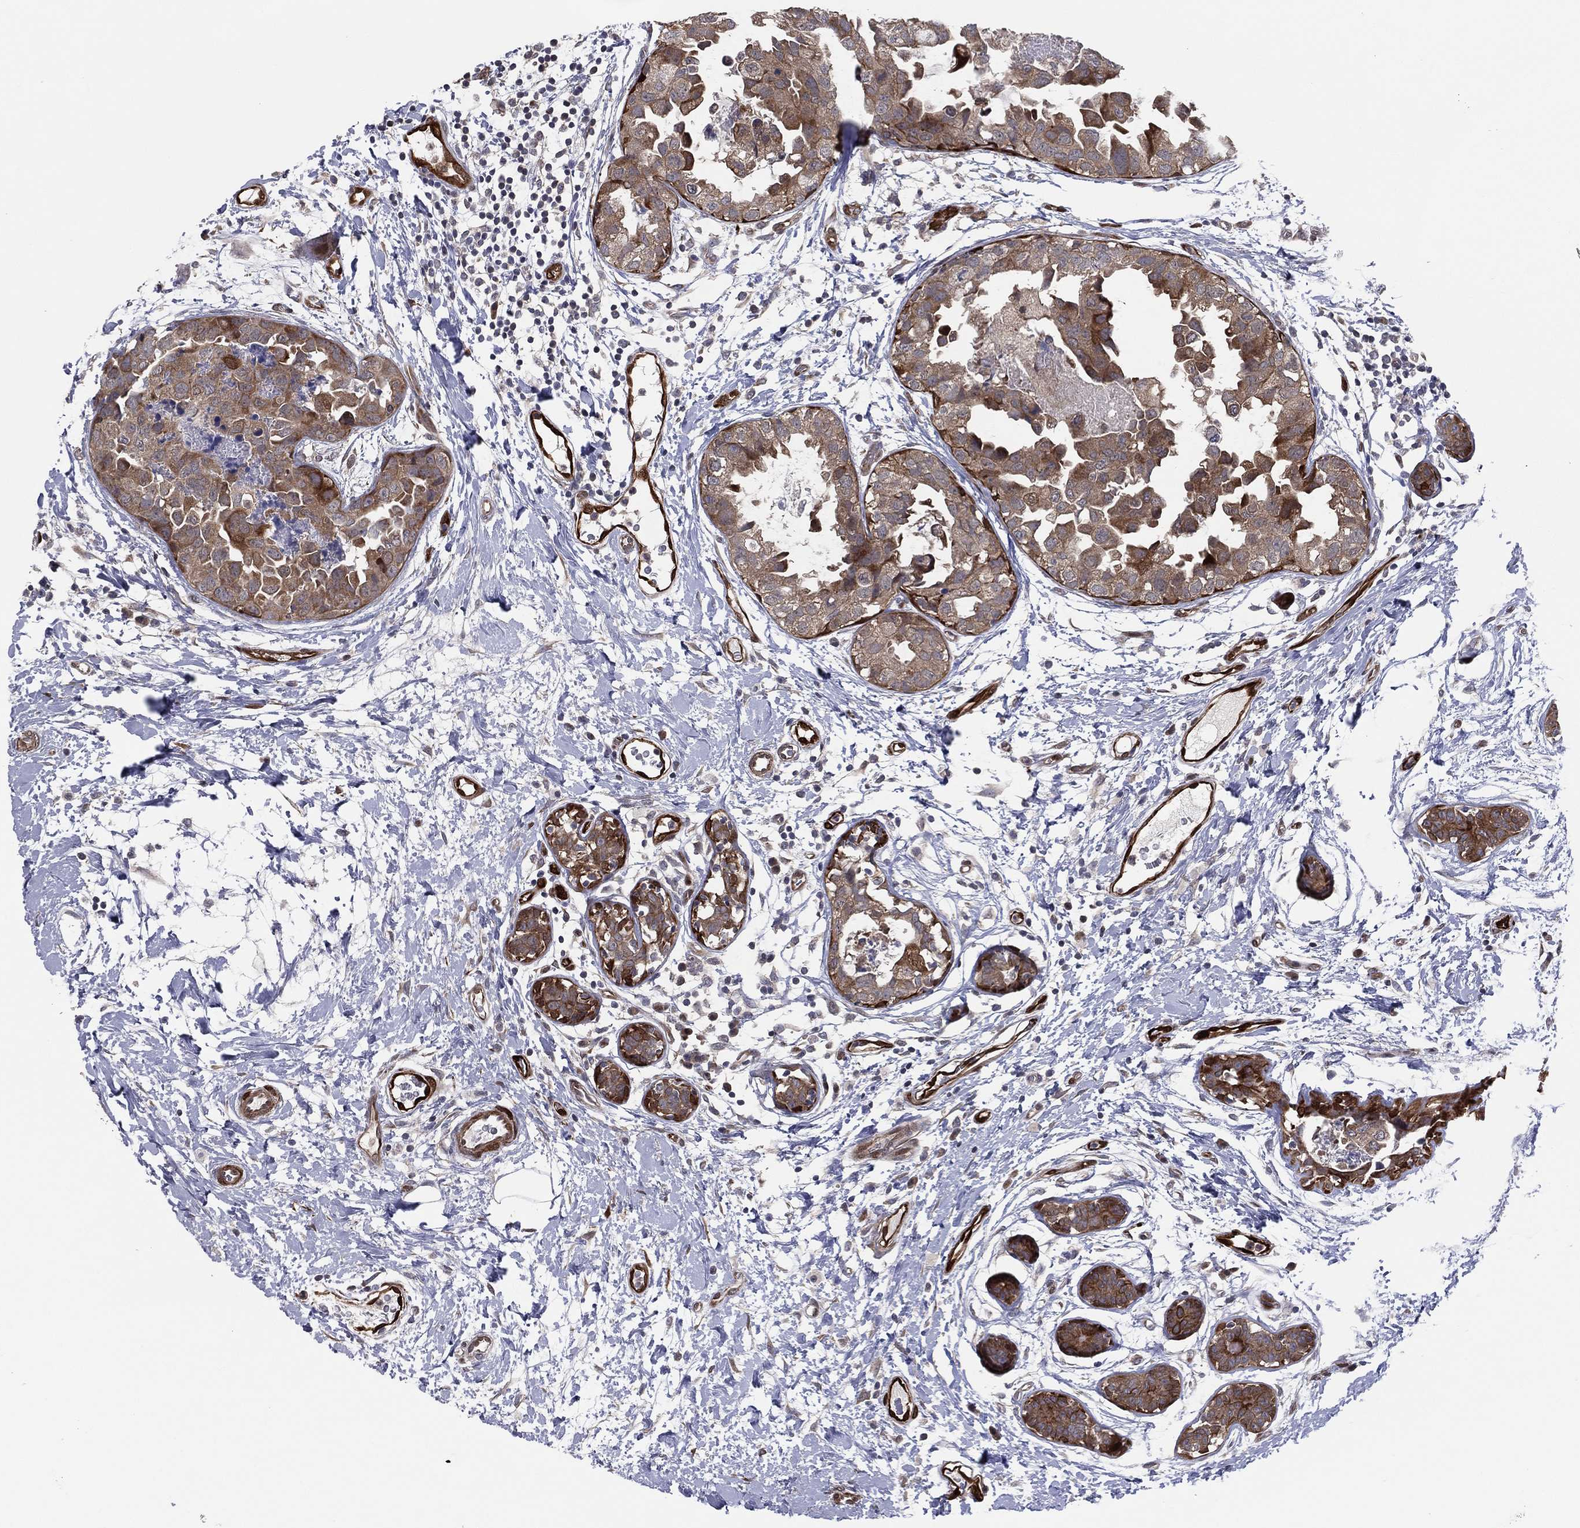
{"staining": {"intensity": "moderate", "quantity": "25%-75%", "location": "cytoplasmic/membranous"}, "tissue": "breast cancer", "cell_type": "Tumor cells", "image_type": "cancer", "snomed": [{"axis": "morphology", "description": "Normal tissue, NOS"}, {"axis": "morphology", "description": "Duct carcinoma"}, {"axis": "topography", "description": "Breast"}], "caption": "This image exhibits immunohistochemistry staining of human breast cancer (intraductal carcinoma), with medium moderate cytoplasmic/membranous expression in approximately 25%-75% of tumor cells.", "gene": "SNCG", "patient": {"sex": "female", "age": 40}}